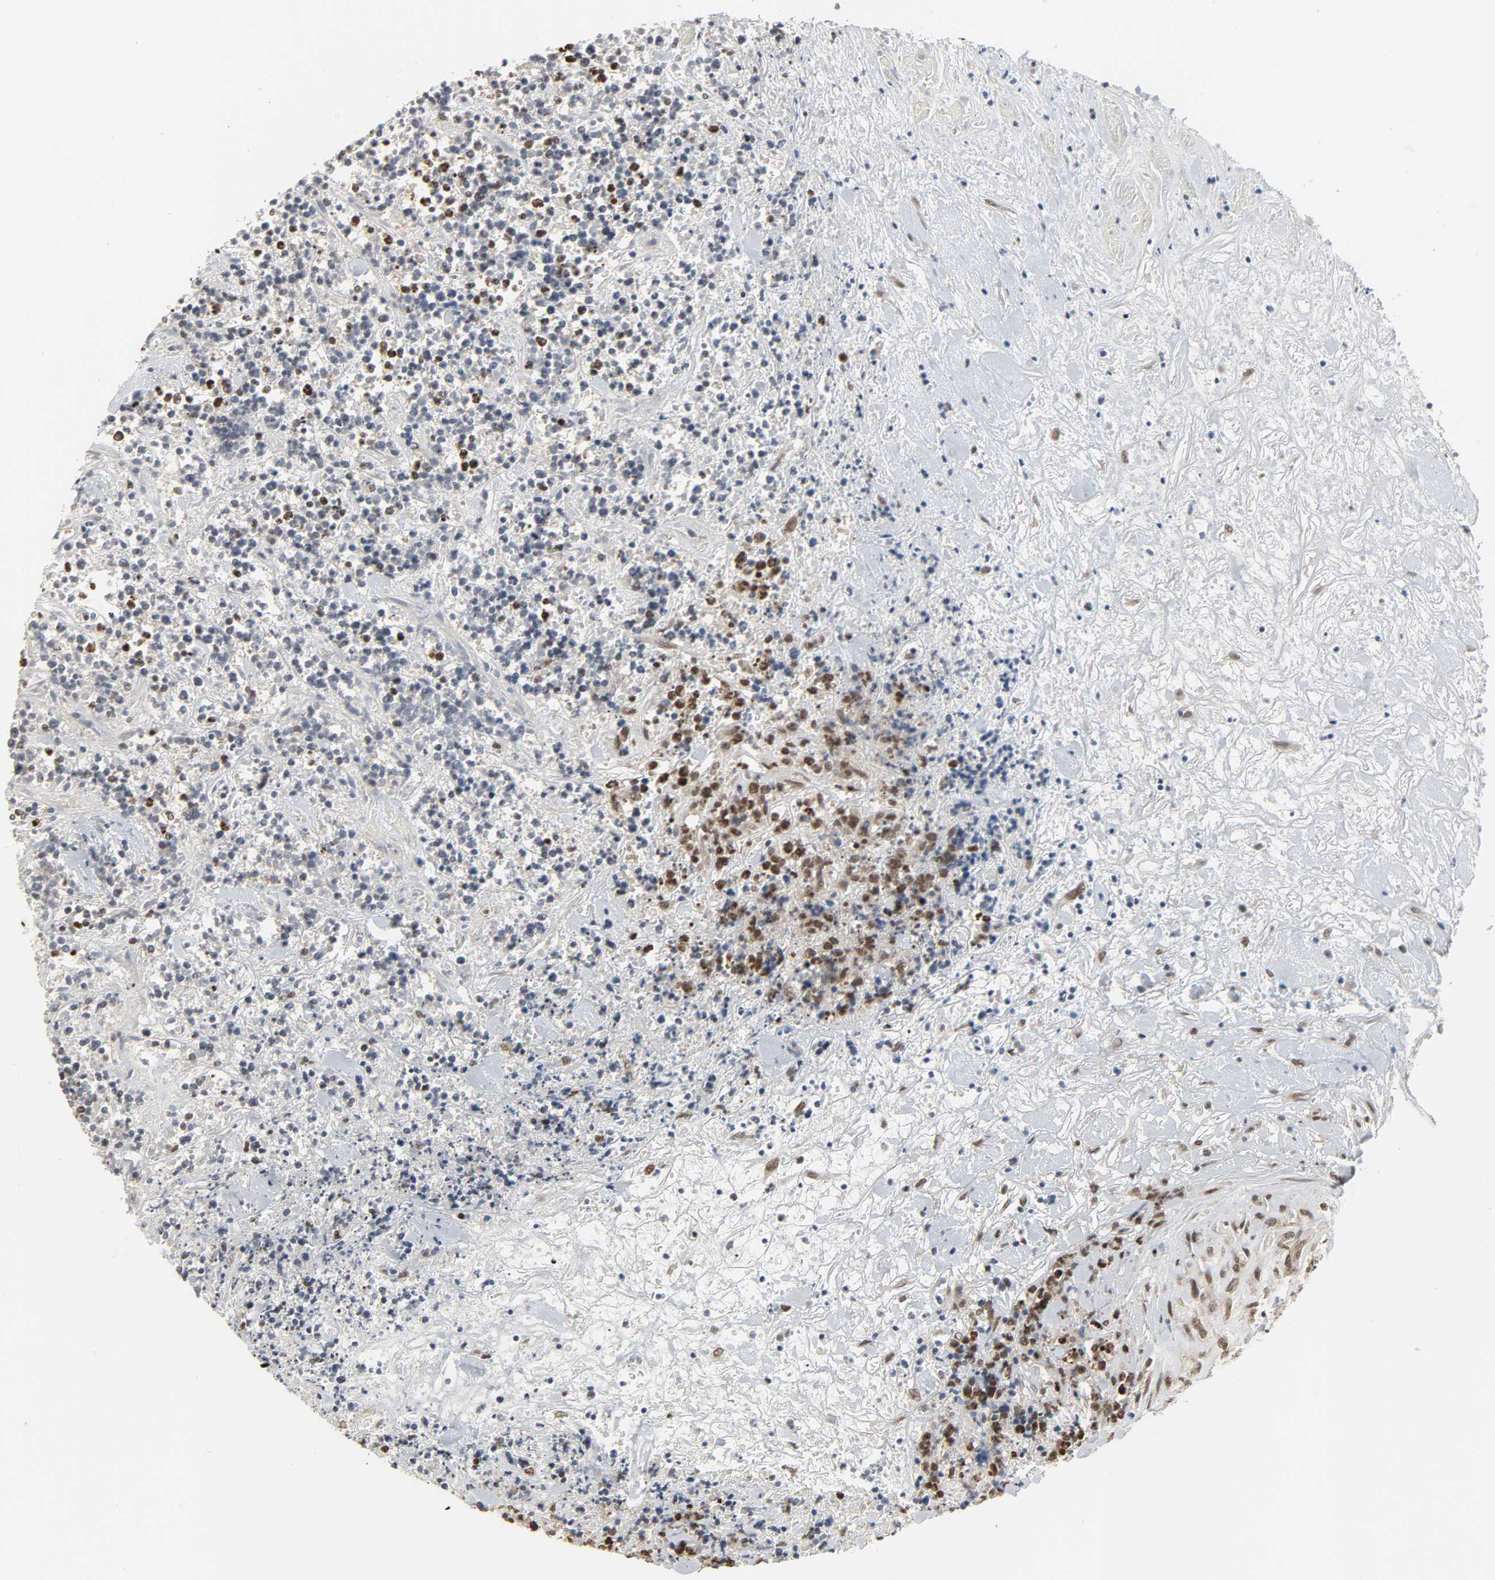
{"staining": {"intensity": "weak", "quantity": ">75%", "location": "nuclear"}, "tissue": "lymphoma", "cell_type": "Tumor cells", "image_type": "cancer", "snomed": [{"axis": "morphology", "description": "Malignant lymphoma, non-Hodgkin's type, High grade"}, {"axis": "topography", "description": "Soft tissue"}], "caption": "Protein staining reveals weak nuclear staining in approximately >75% of tumor cells in lymphoma.", "gene": "DAZAP1", "patient": {"sex": "male", "age": 18}}